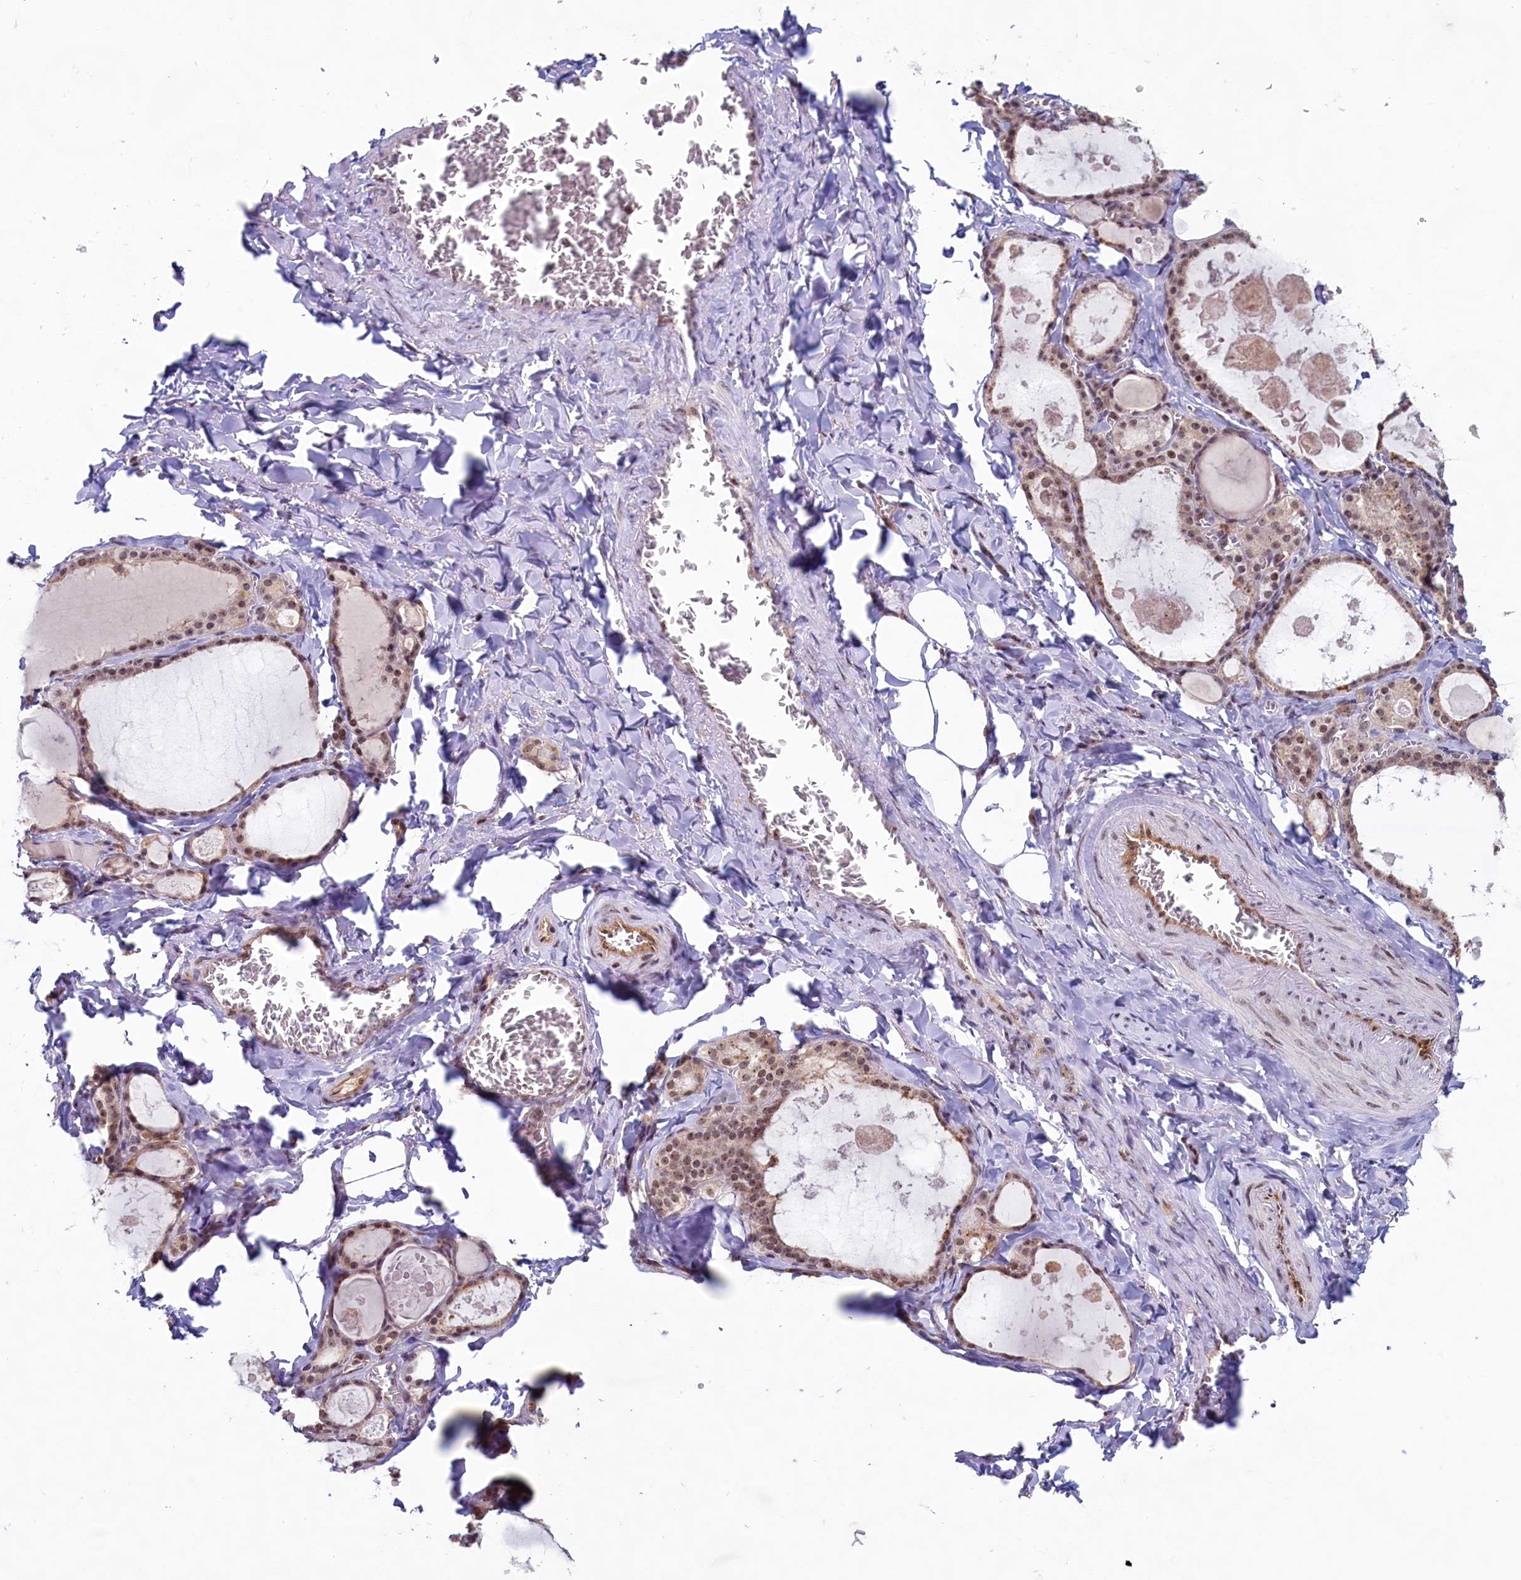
{"staining": {"intensity": "moderate", "quantity": ">75%", "location": "cytoplasmic/membranous,nuclear"}, "tissue": "thyroid gland", "cell_type": "Glandular cells", "image_type": "normal", "snomed": [{"axis": "morphology", "description": "Normal tissue, NOS"}, {"axis": "topography", "description": "Thyroid gland"}], "caption": "About >75% of glandular cells in benign human thyroid gland reveal moderate cytoplasmic/membranous,nuclear protein staining as visualized by brown immunohistochemical staining.", "gene": "C1D", "patient": {"sex": "male", "age": 56}}